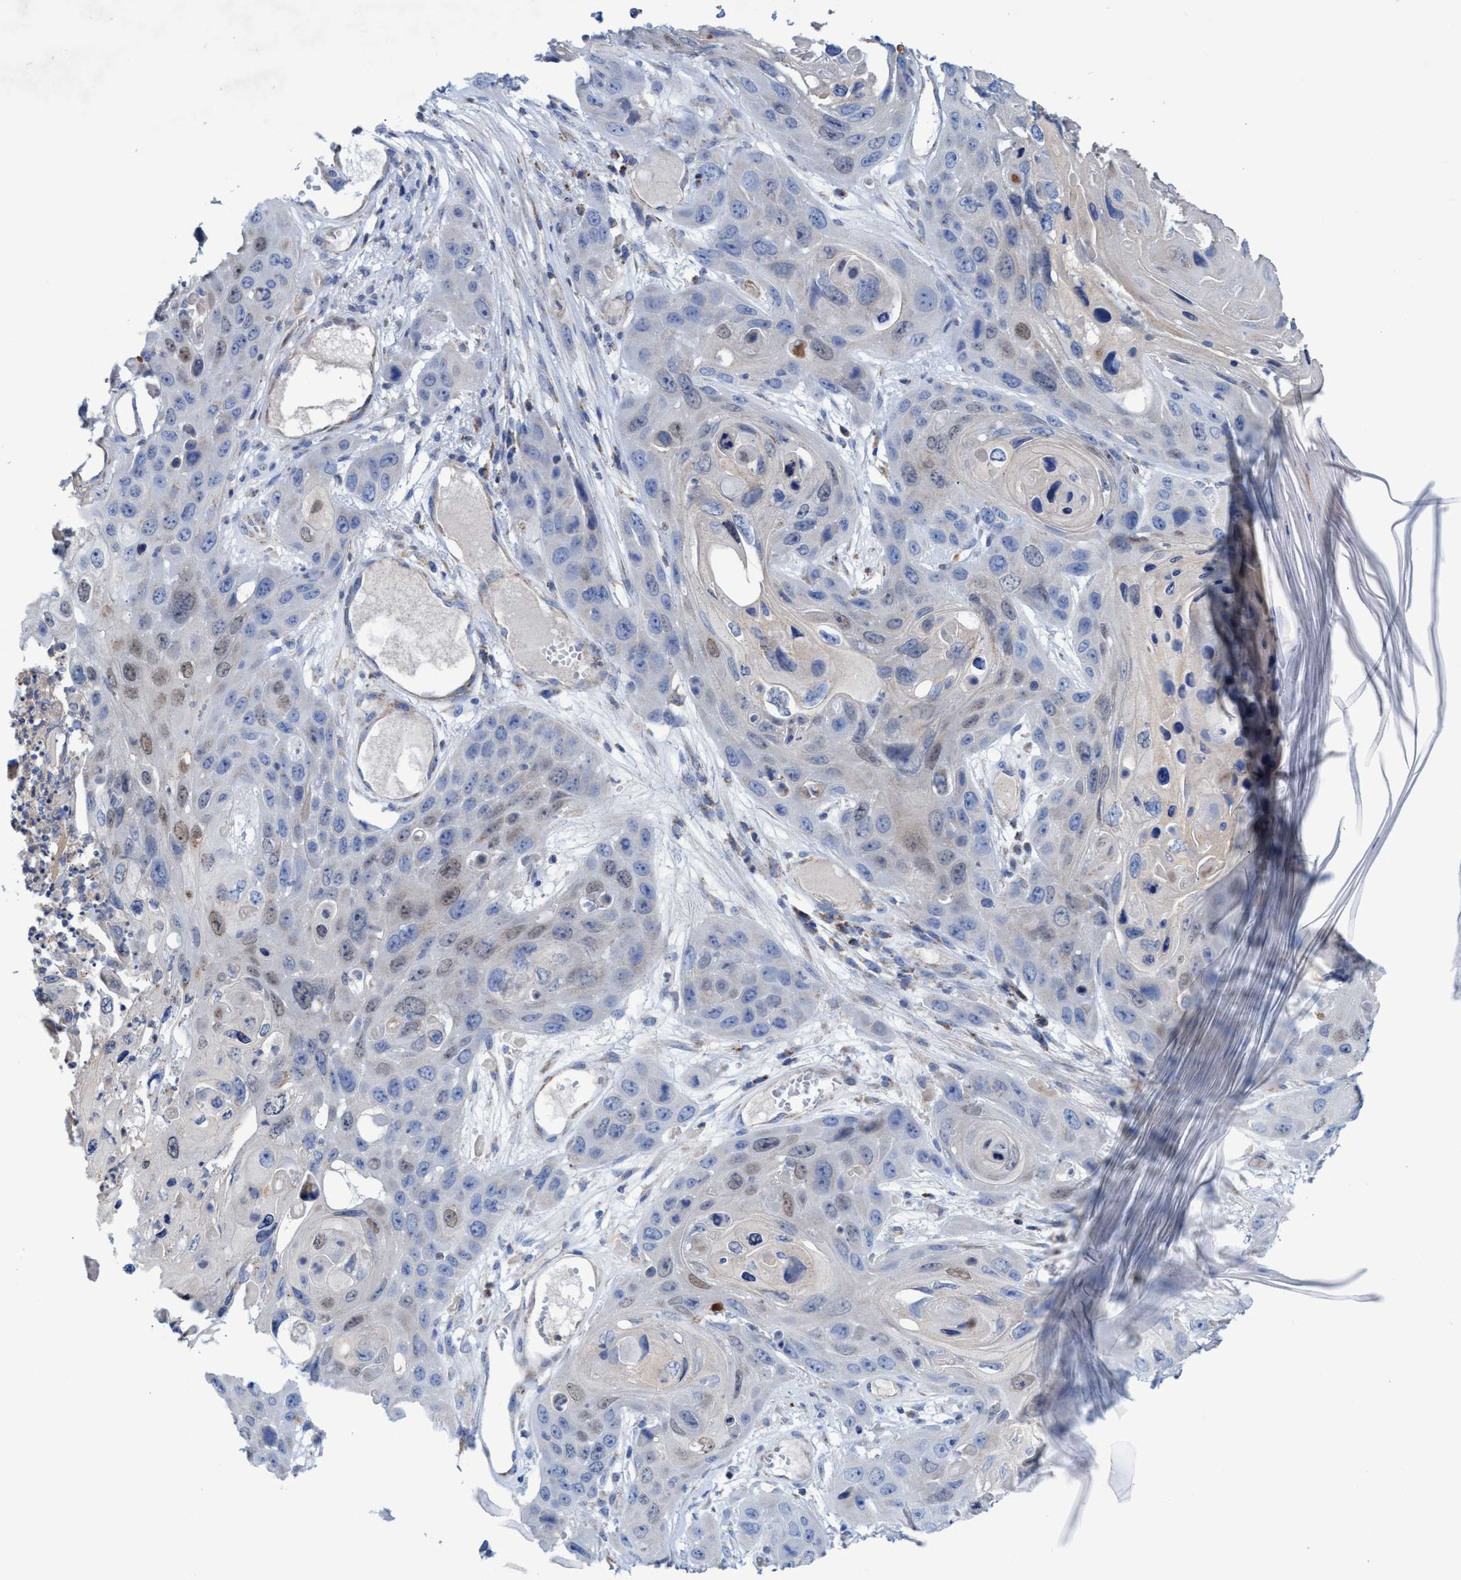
{"staining": {"intensity": "weak", "quantity": "25%-75%", "location": "nuclear"}, "tissue": "skin cancer", "cell_type": "Tumor cells", "image_type": "cancer", "snomed": [{"axis": "morphology", "description": "Squamous cell carcinoma, NOS"}, {"axis": "topography", "description": "Skin"}], "caption": "This photomicrograph demonstrates skin cancer stained with IHC to label a protein in brown. The nuclear of tumor cells show weak positivity for the protein. Nuclei are counter-stained blue.", "gene": "ZNF750", "patient": {"sex": "male", "age": 55}}